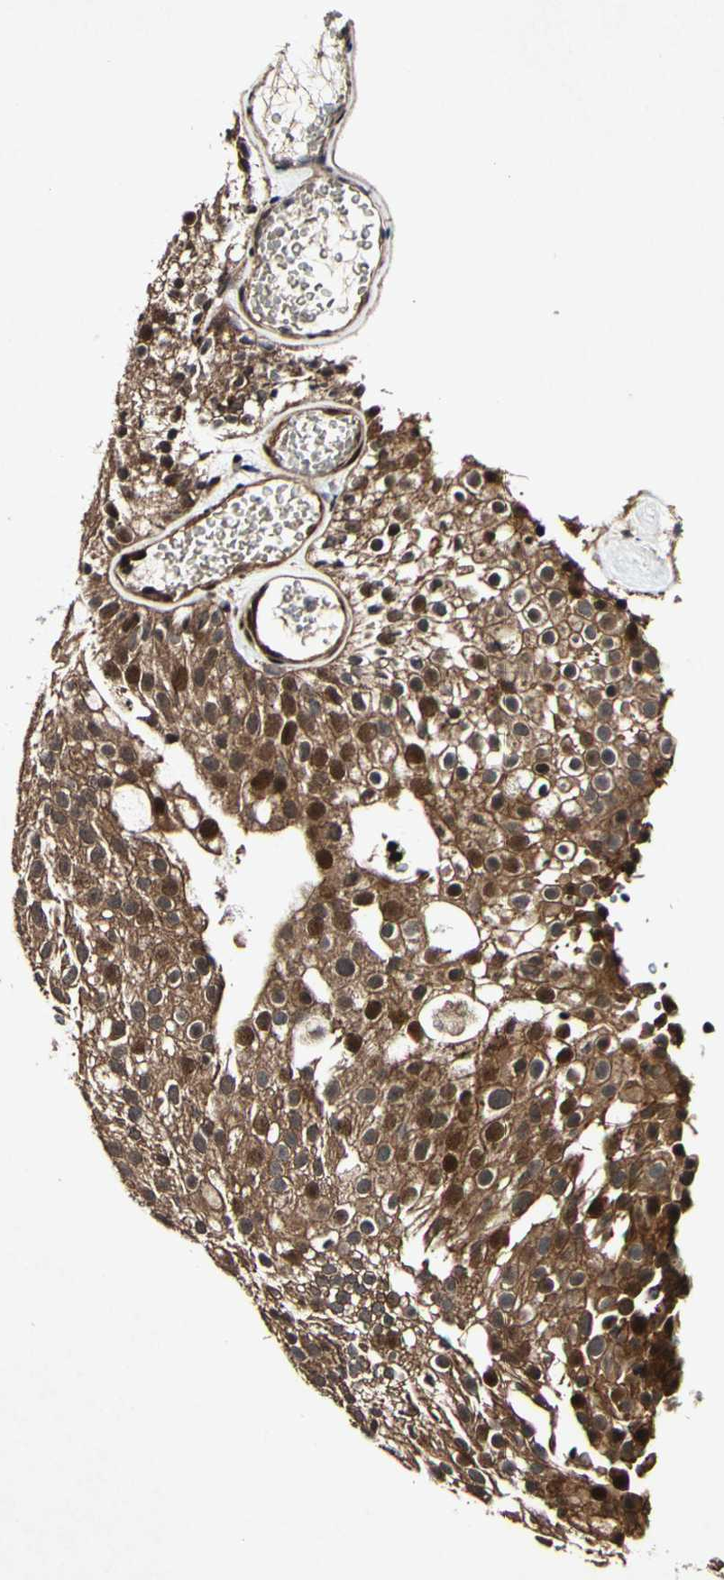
{"staining": {"intensity": "moderate", "quantity": ">75%", "location": "cytoplasmic/membranous,nuclear"}, "tissue": "urothelial cancer", "cell_type": "Tumor cells", "image_type": "cancer", "snomed": [{"axis": "morphology", "description": "Urothelial carcinoma, Low grade"}, {"axis": "topography", "description": "Urinary bladder"}], "caption": "Protein expression analysis of low-grade urothelial carcinoma displays moderate cytoplasmic/membranous and nuclear staining in approximately >75% of tumor cells.", "gene": "CSNK1E", "patient": {"sex": "male", "age": 78}}